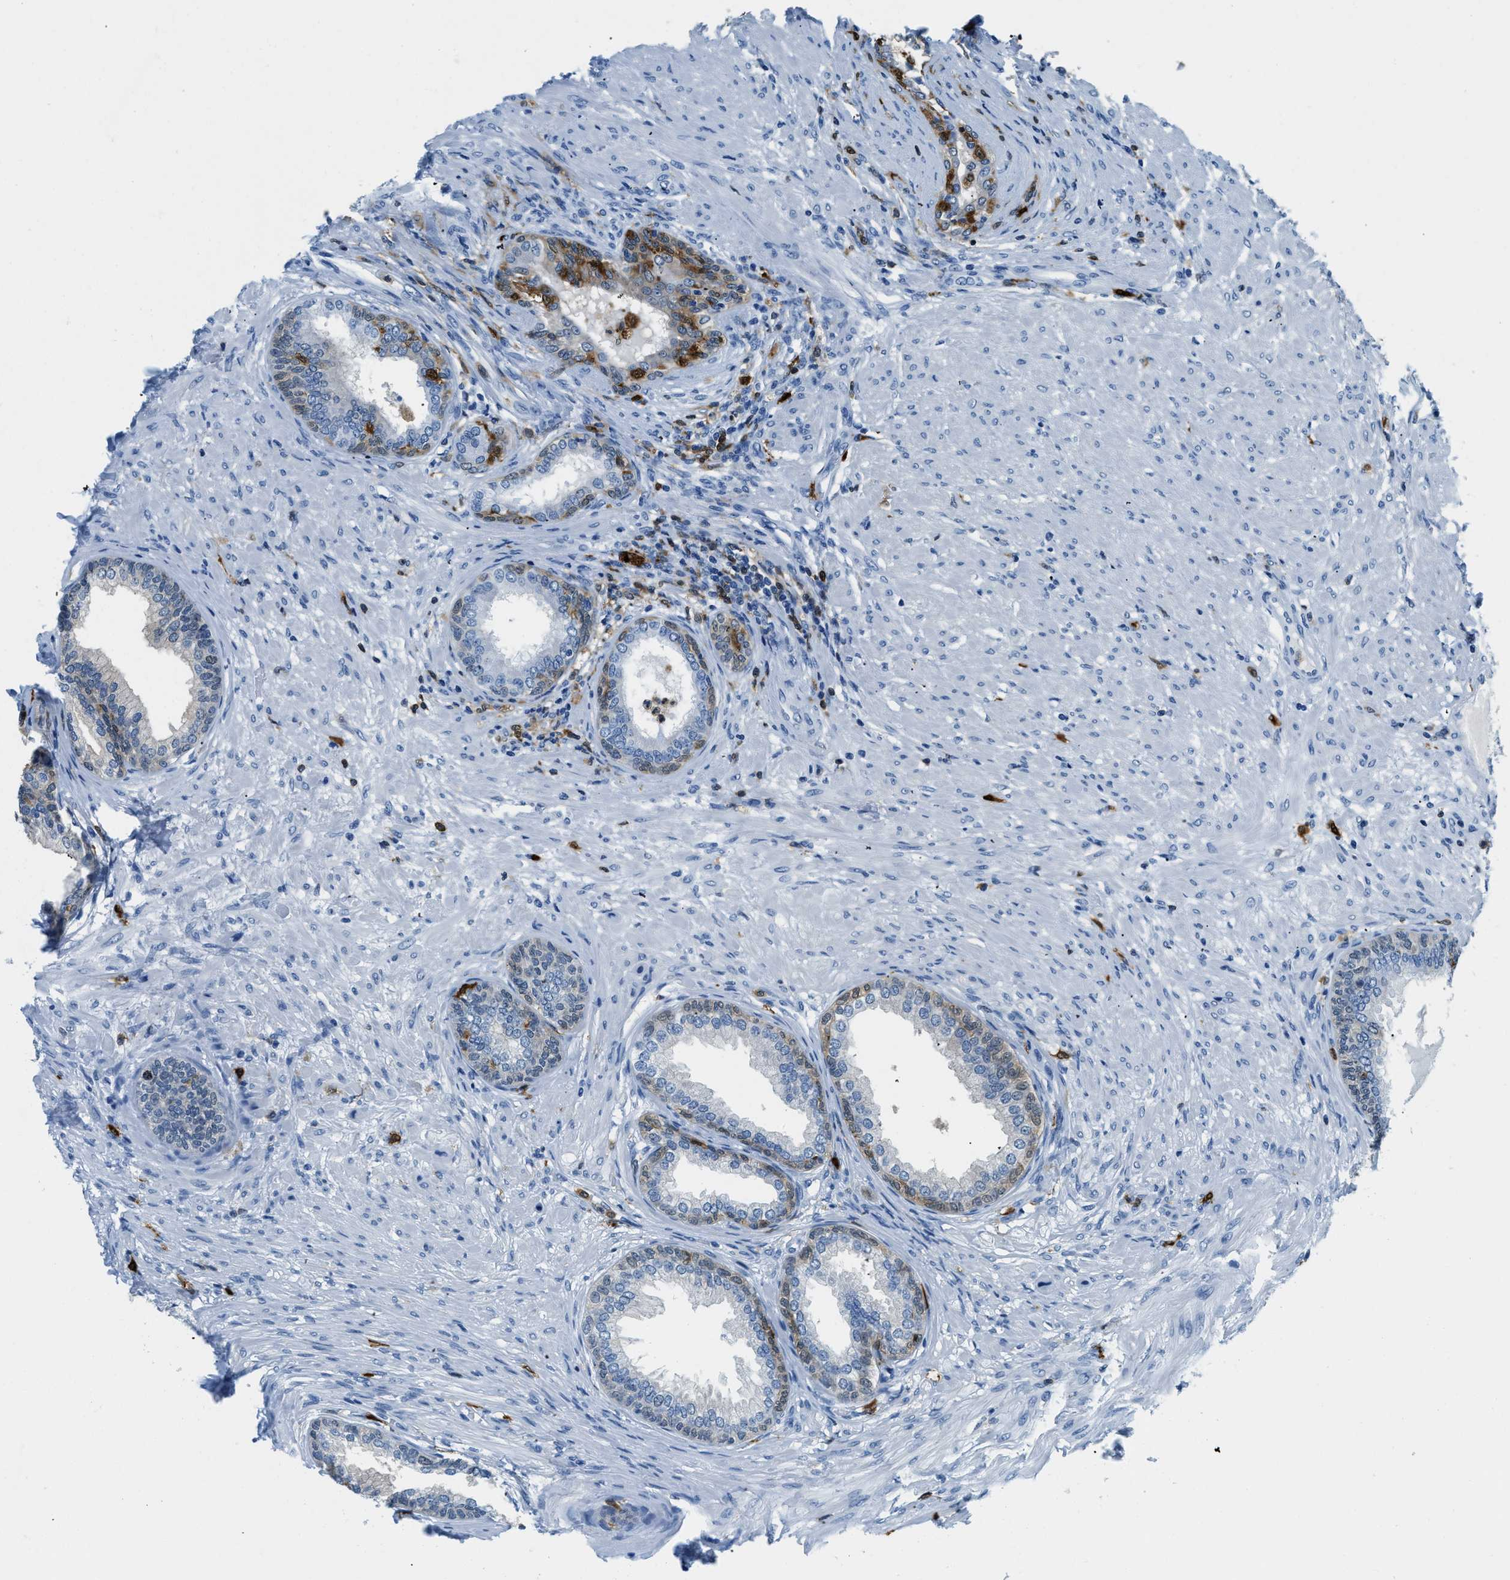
{"staining": {"intensity": "negative", "quantity": "none", "location": "none"}, "tissue": "prostate", "cell_type": "Glandular cells", "image_type": "normal", "snomed": [{"axis": "morphology", "description": "Normal tissue, NOS"}, {"axis": "topography", "description": "Prostate"}], "caption": "Immunohistochemistry (IHC) image of normal prostate: prostate stained with DAB (3,3'-diaminobenzidine) displays no significant protein positivity in glandular cells.", "gene": "CAPG", "patient": {"sex": "male", "age": 76}}